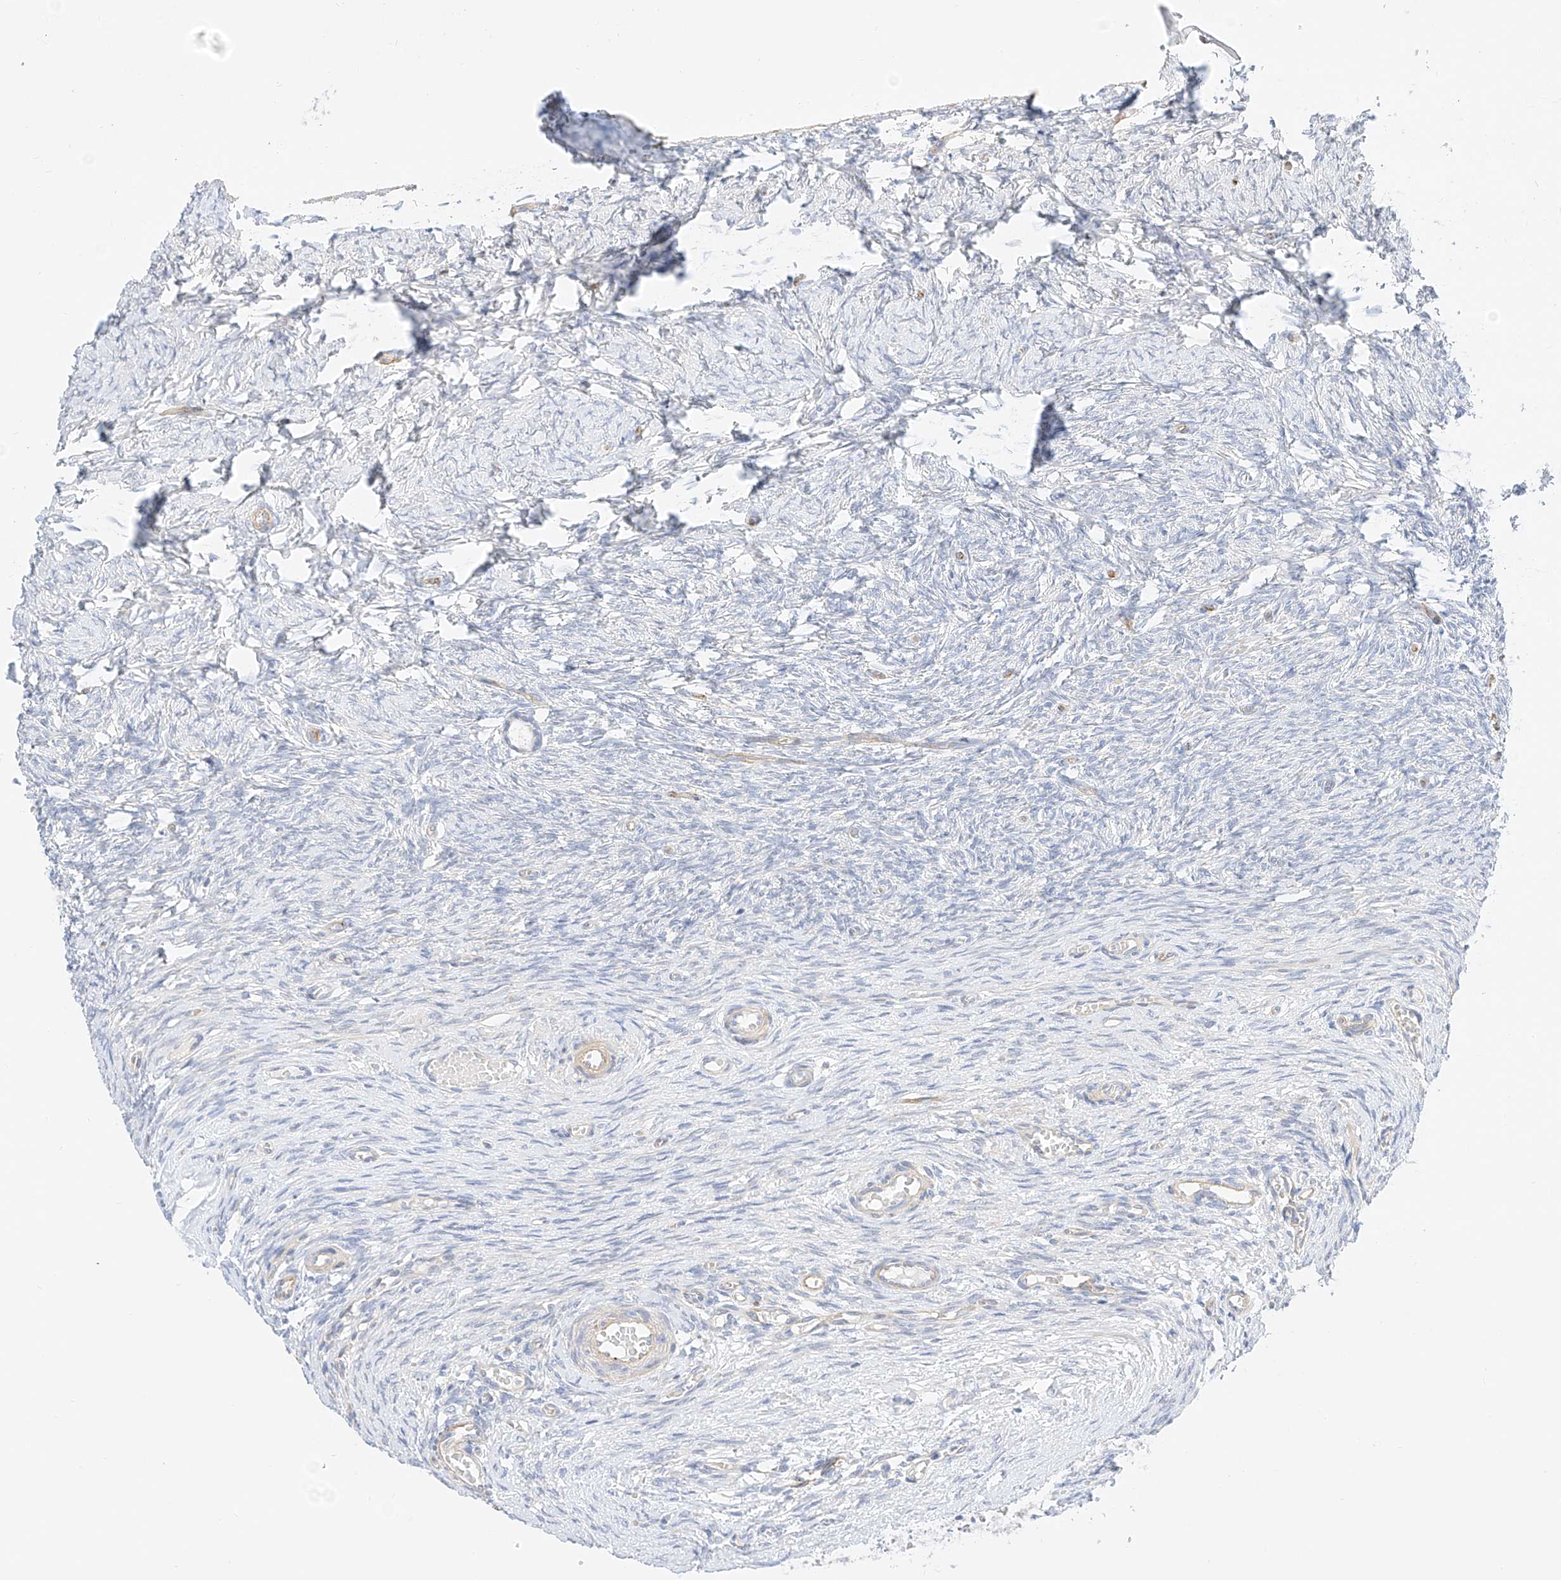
{"staining": {"intensity": "negative", "quantity": "none", "location": "none"}, "tissue": "ovary", "cell_type": "Follicle cells", "image_type": "normal", "snomed": [{"axis": "morphology", "description": "Adenocarcinoma, NOS"}, {"axis": "topography", "description": "Endometrium"}], "caption": "Immunohistochemistry histopathology image of benign human ovary stained for a protein (brown), which shows no positivity in follicle cells.", "gene": "CDCP2", "patient": {"sex": "female", "age": 32}}